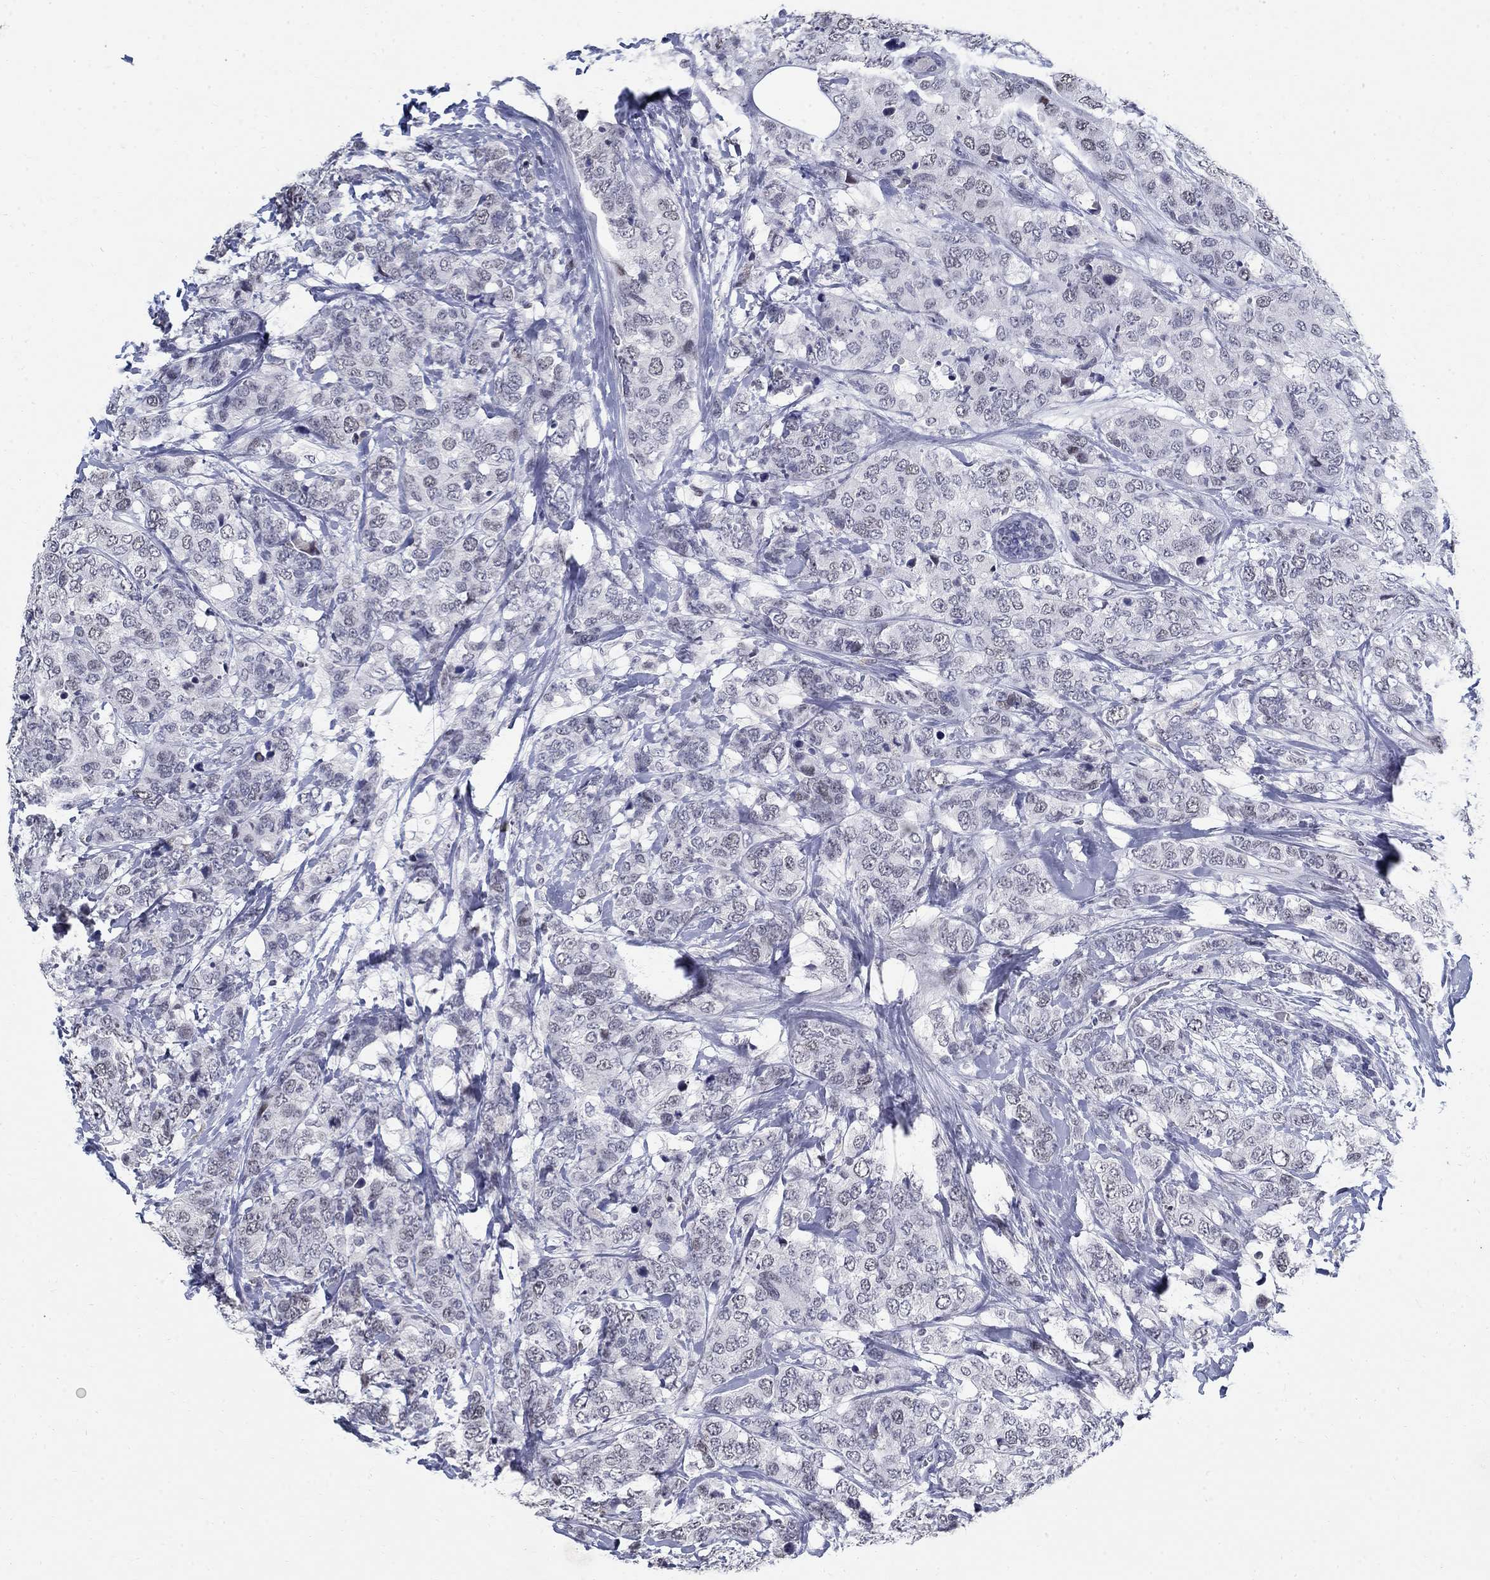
{"staining": {"intensity": "negative", "quantity": "none", "location": "none"}, "tissue": "breast cancer", "cell_type": "Tumor cells", "image_type": "cancer", "snomed": [{"axis": "morphology", "description": "Lobular carcinoma"}, {"axis": "topography", "description": "Breast"}], "caption": "The photomicrograph displays no staining of tumor cells in lobular carcinoma (breast).", "gene": "BHLHE22", "patient": {"sex": "female", "age": 59}}